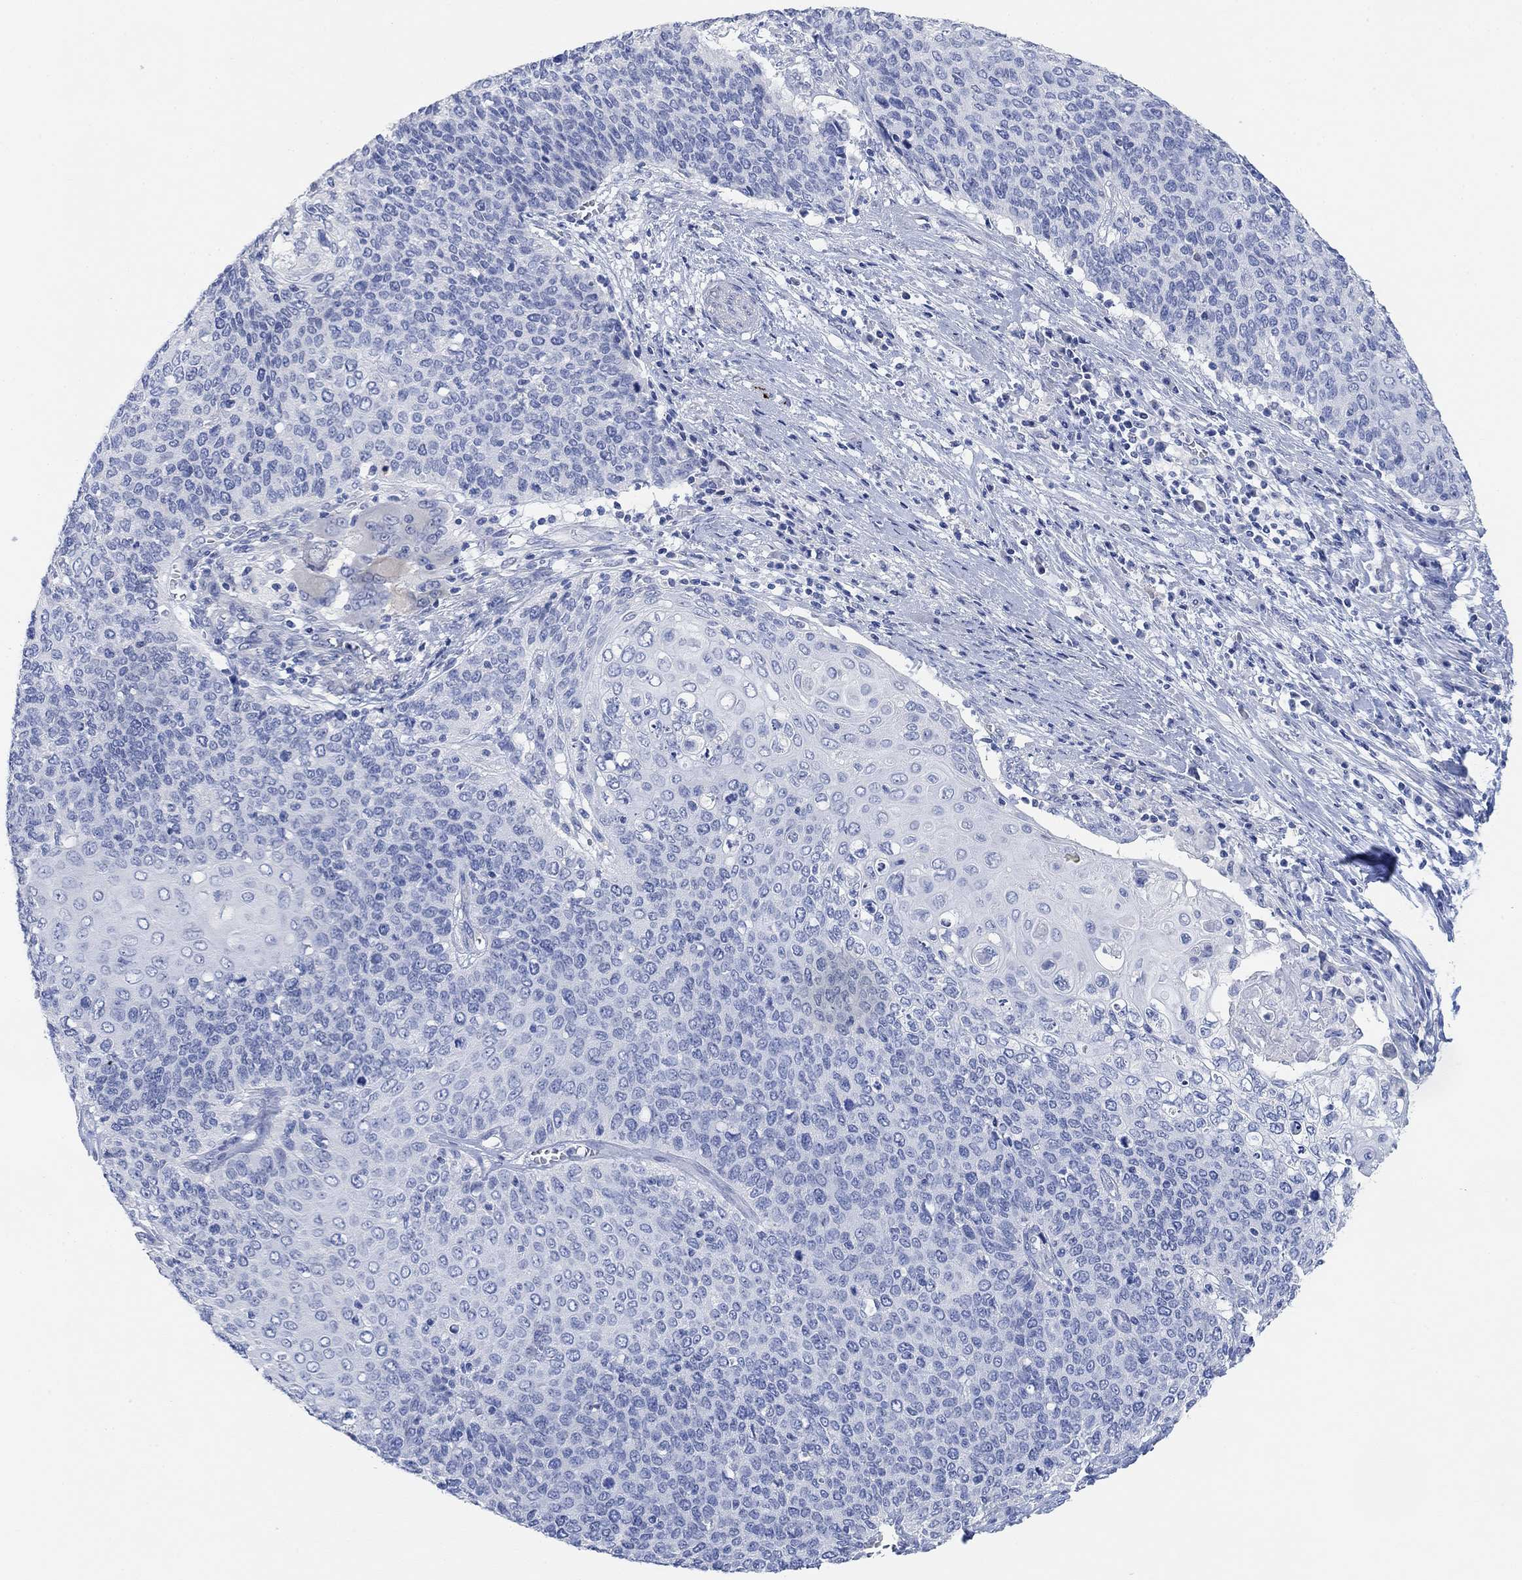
{"staining": {"intensity": "negative", "quantity": "none", "location": "none"}, "tissue": "cervical cancer", "cell_type": "Tumor cells", "image_type": "cancer", "snomed": [{"axis": "morphology", "description": "Squamous cell carcinoma, NOS"}, {"axis": "topography", "description": "Cervix"}], "caption": "Immunohistochemistry (IHC) micrograph of neoplastic tissue: human cervical cancer (squamous cell carcinoma) stained with DAB exhibits no significant protein expression in tumor cells.", "gene": "VAT1L", "patient": {"sex": "female", "age": 39}}